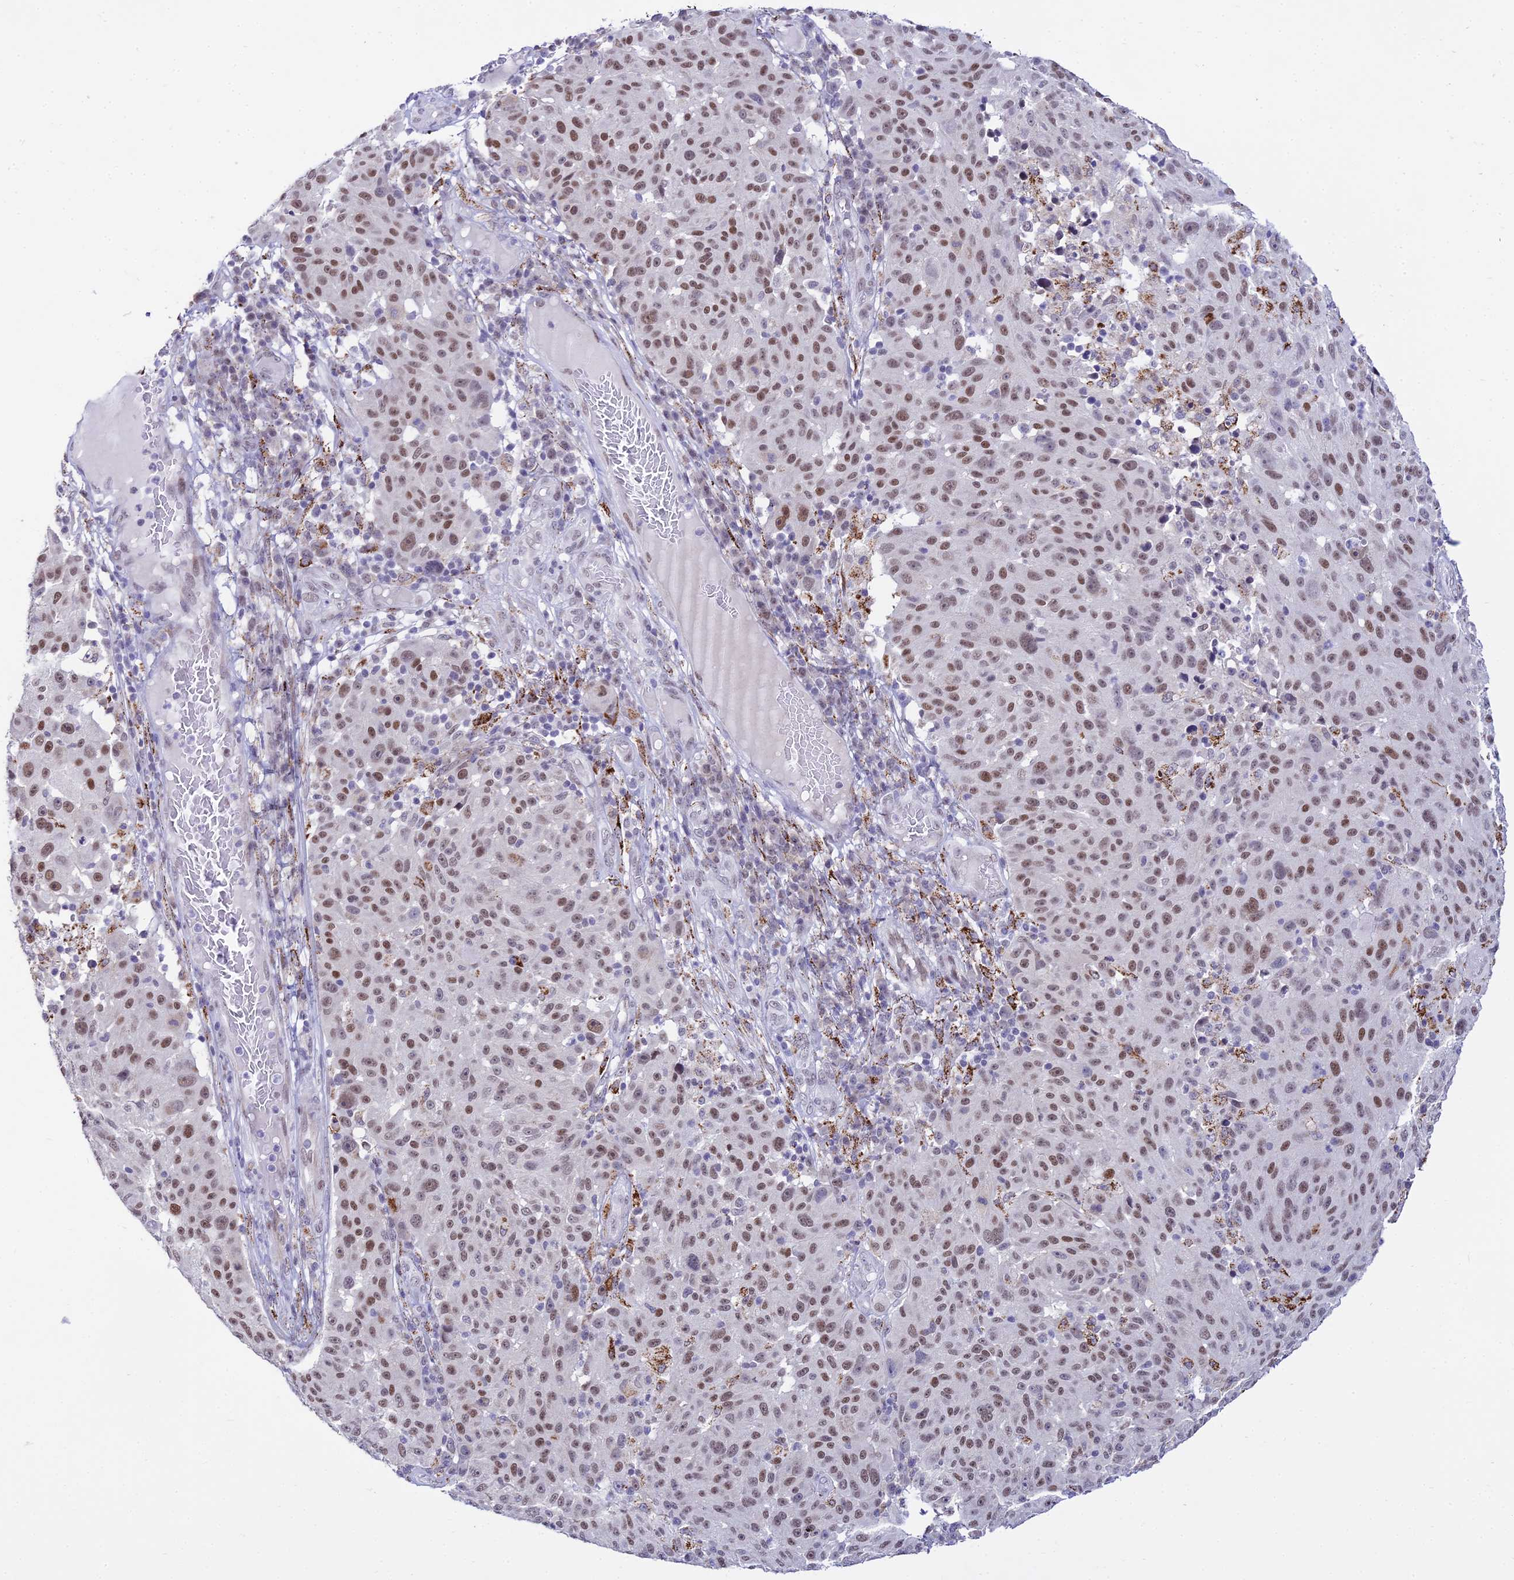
{"staining": {"intensity": "moderate", "quantity": ">75%", "location": "nuclear"}, "tissue": "melanoma", "cell_type": "Tumor cells", "image_type": "cancer", "snomed": [{"axis": "morphology", "description": "Malignant melanoma, NOS"}, {"axis": "topography", "description": "Skin"}], "caption": "Human malignant melanoma stained for a protein (brown) displays moderate nuclear positive positivity in about >75% of tumor cells.", "gene": "C6orf163", "patient": {"sex": "male", "age": 53}}